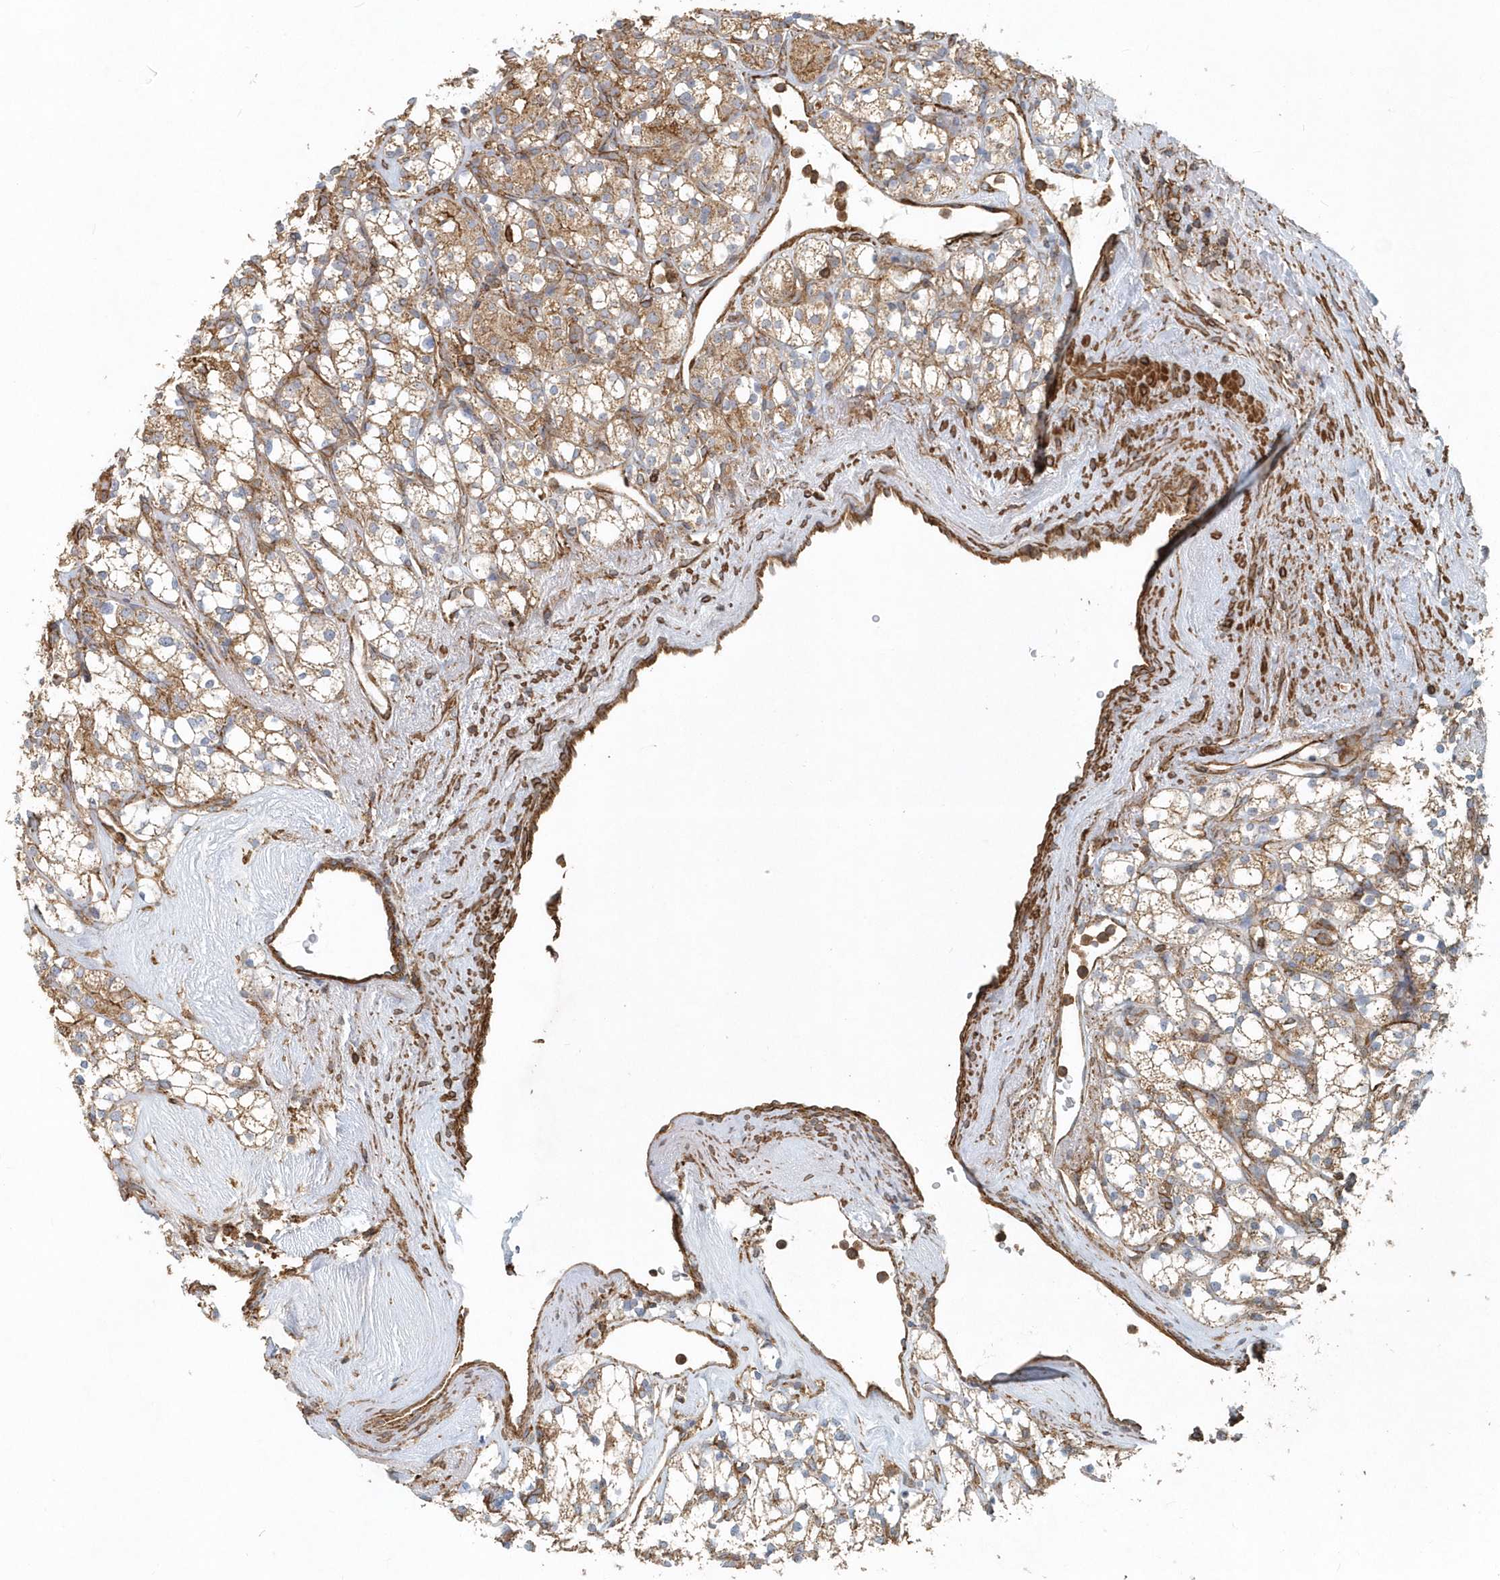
{"staining": {"intensity": "moderate", "quantity": "<25%", "location": "cytoplasmic/membranous"}, "tissue": "renal cancer", "cell_type": "Tumor cells", "image_type": "cancer", "snomed": [{"axis": "morphology", "description": "Adenocarcinoma, NOS"}, {"axis": "topography", "description": "Kidney"}], "caption": "A low amount of moderate cytoplasmic/membranous positivity is seen in about <25% of tumor cells in renal cancer (adenocarcinoma) tissue.", "gene": "MMUT", "patient": {"sex": "male", "age": 77}}